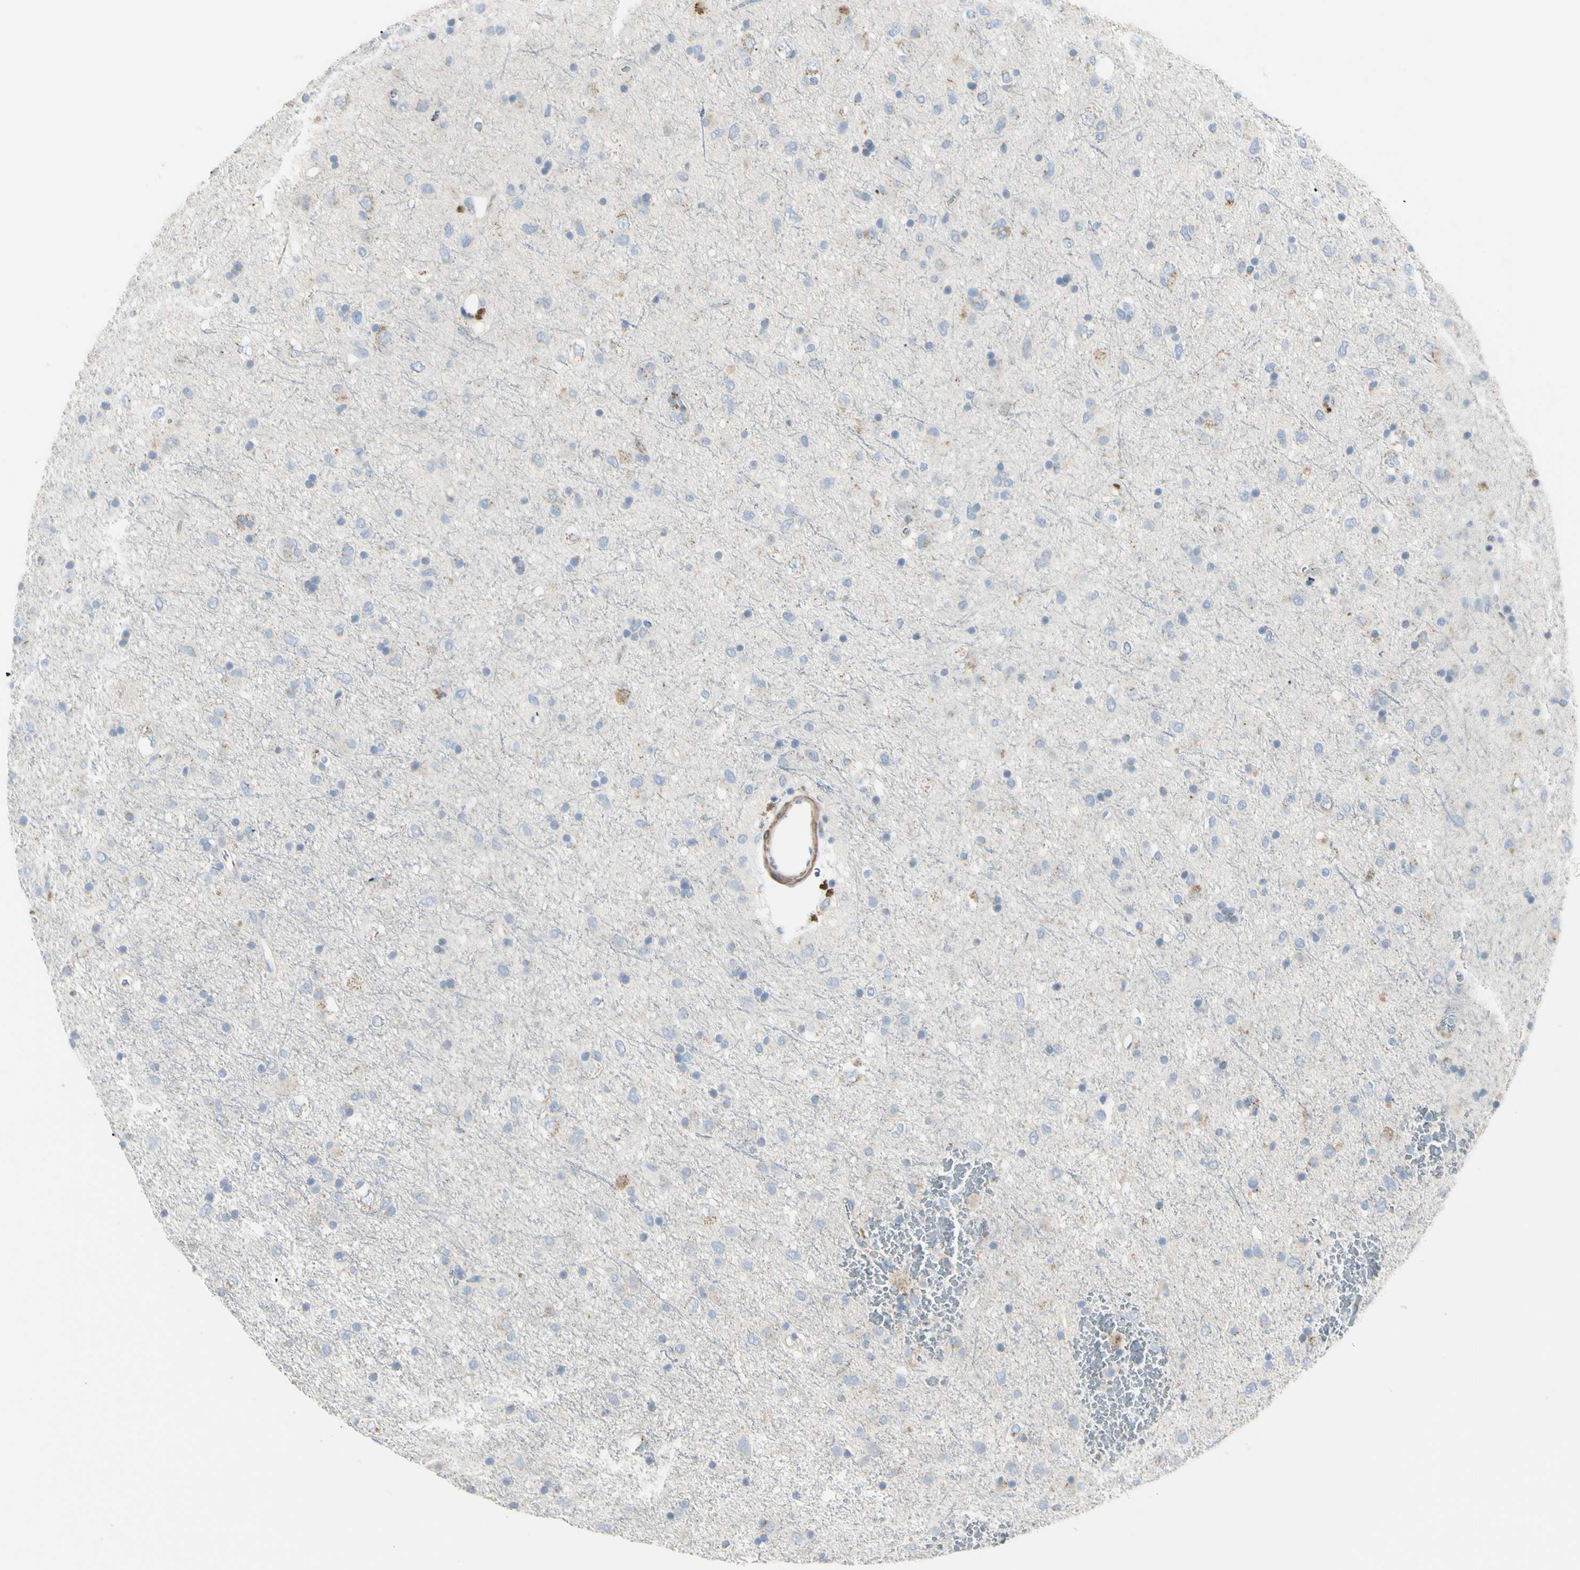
{"staining": {"intensity": "moderate", "quantity": "<25%", "location": "cytoplasmic/membranous"}, "tissue": "glioma", "cell_type": "Tumor cells", "image_type": "cancer", "snomed": [{"axis": "morphology", "description": "Glioma, malignant, Low grade"}, {"axis": "topography", "description": "Brain"}], "caption": "Brown immunohistochemical staining in malignant glioma (low-grade) shows moderate cytoplasmic/membranous expression in approximately <25% of tumor cells.", "gene": "B4GALT3", "patient": {"sex": "male", "age": 77}}